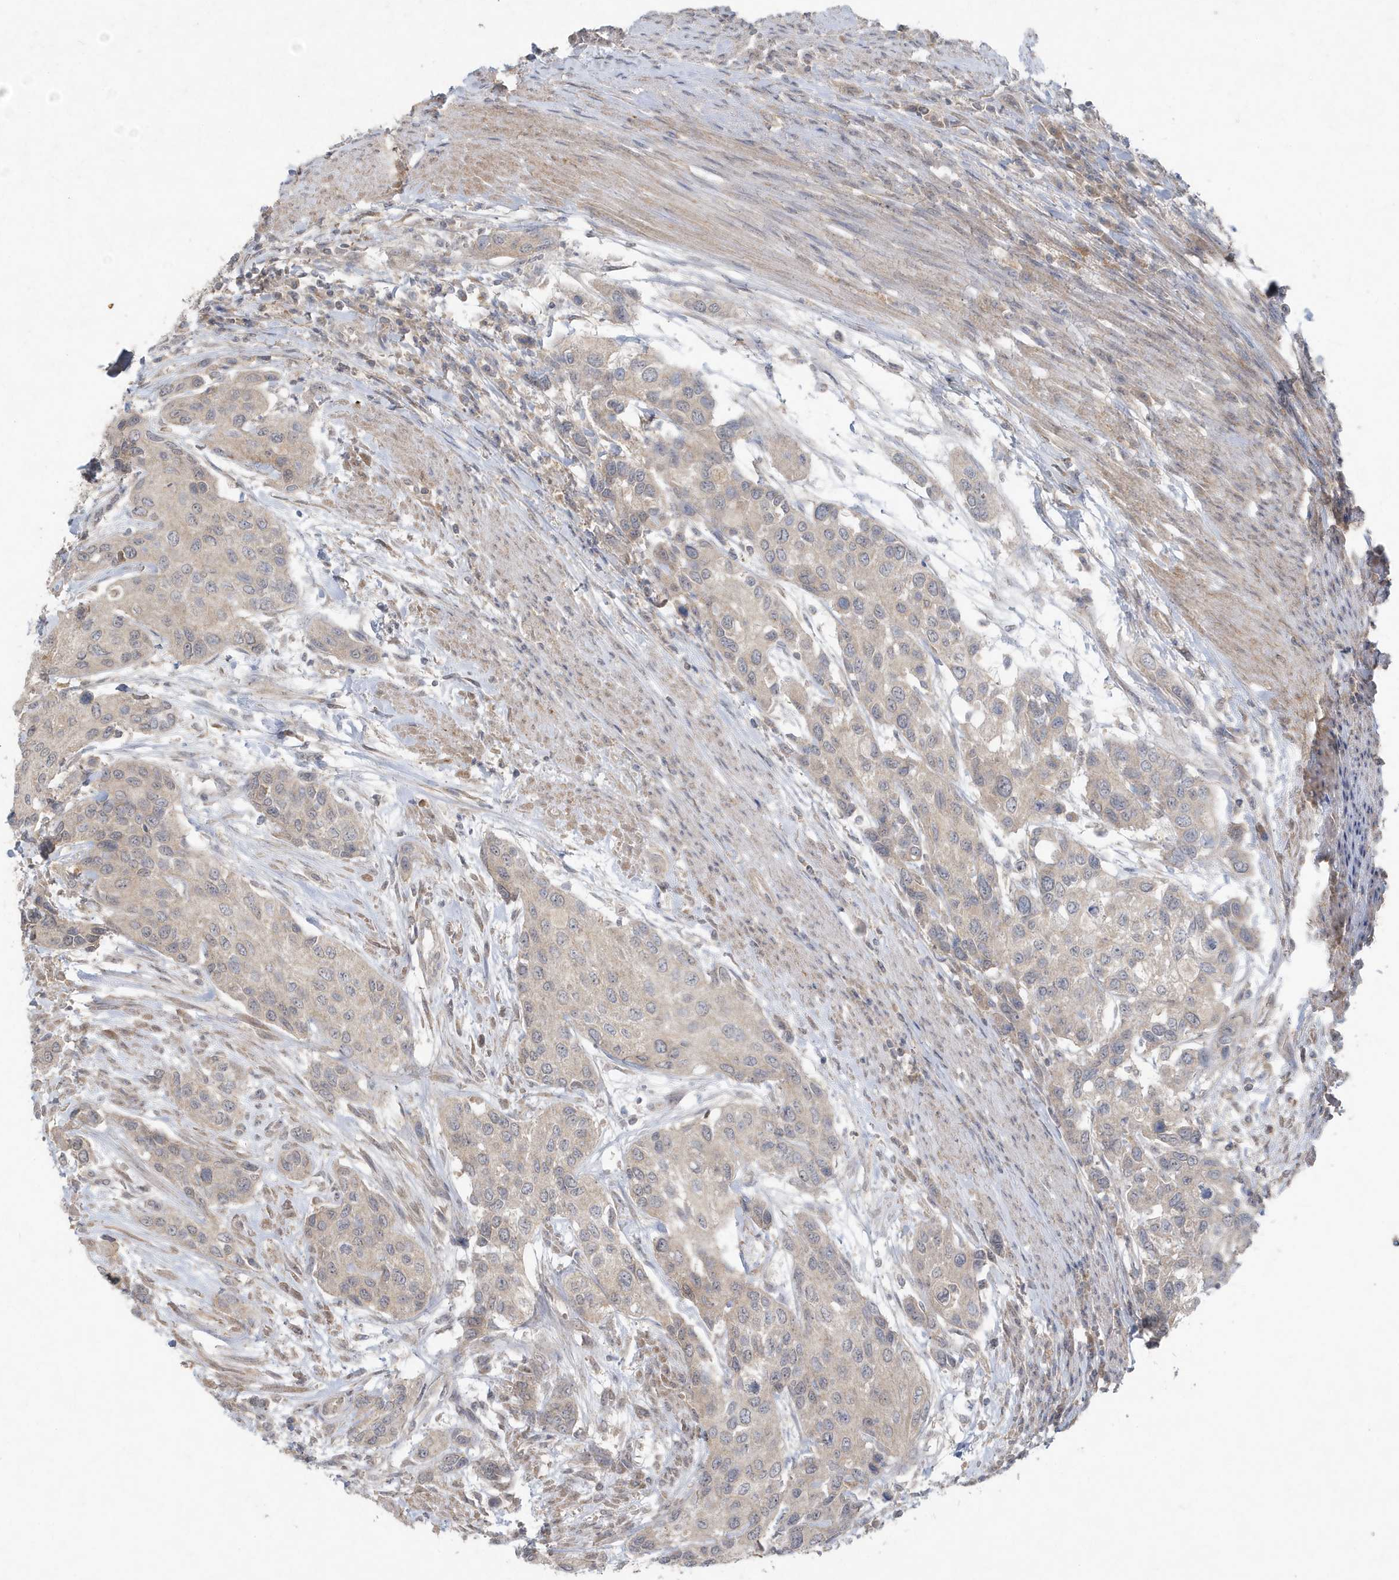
{"staining": {"intensity": "weak", "quantity": "<25%", "location": "cytoplasmic/membranous"}, "tissue": "urothelial cancer", "cell_type": "Tumor cells", "image_type": "cancer", "snomed": [{"axis": "morphology", "description": "Normal tissue, NOS"}, {"axis": "morphology", "description": "Urothelial carcinoma, High grade"}, {"axis": "topography", "description": "Vascular tissue"}, {"axis": "topography", "description": "Urinary bladder"}], "caption": "Urothelial cancer stained for a protein using immunohistochemistry reveals no expression tumor cells.", "gene": "C1RL", "patient": {"sex": "female", "age": 56}}